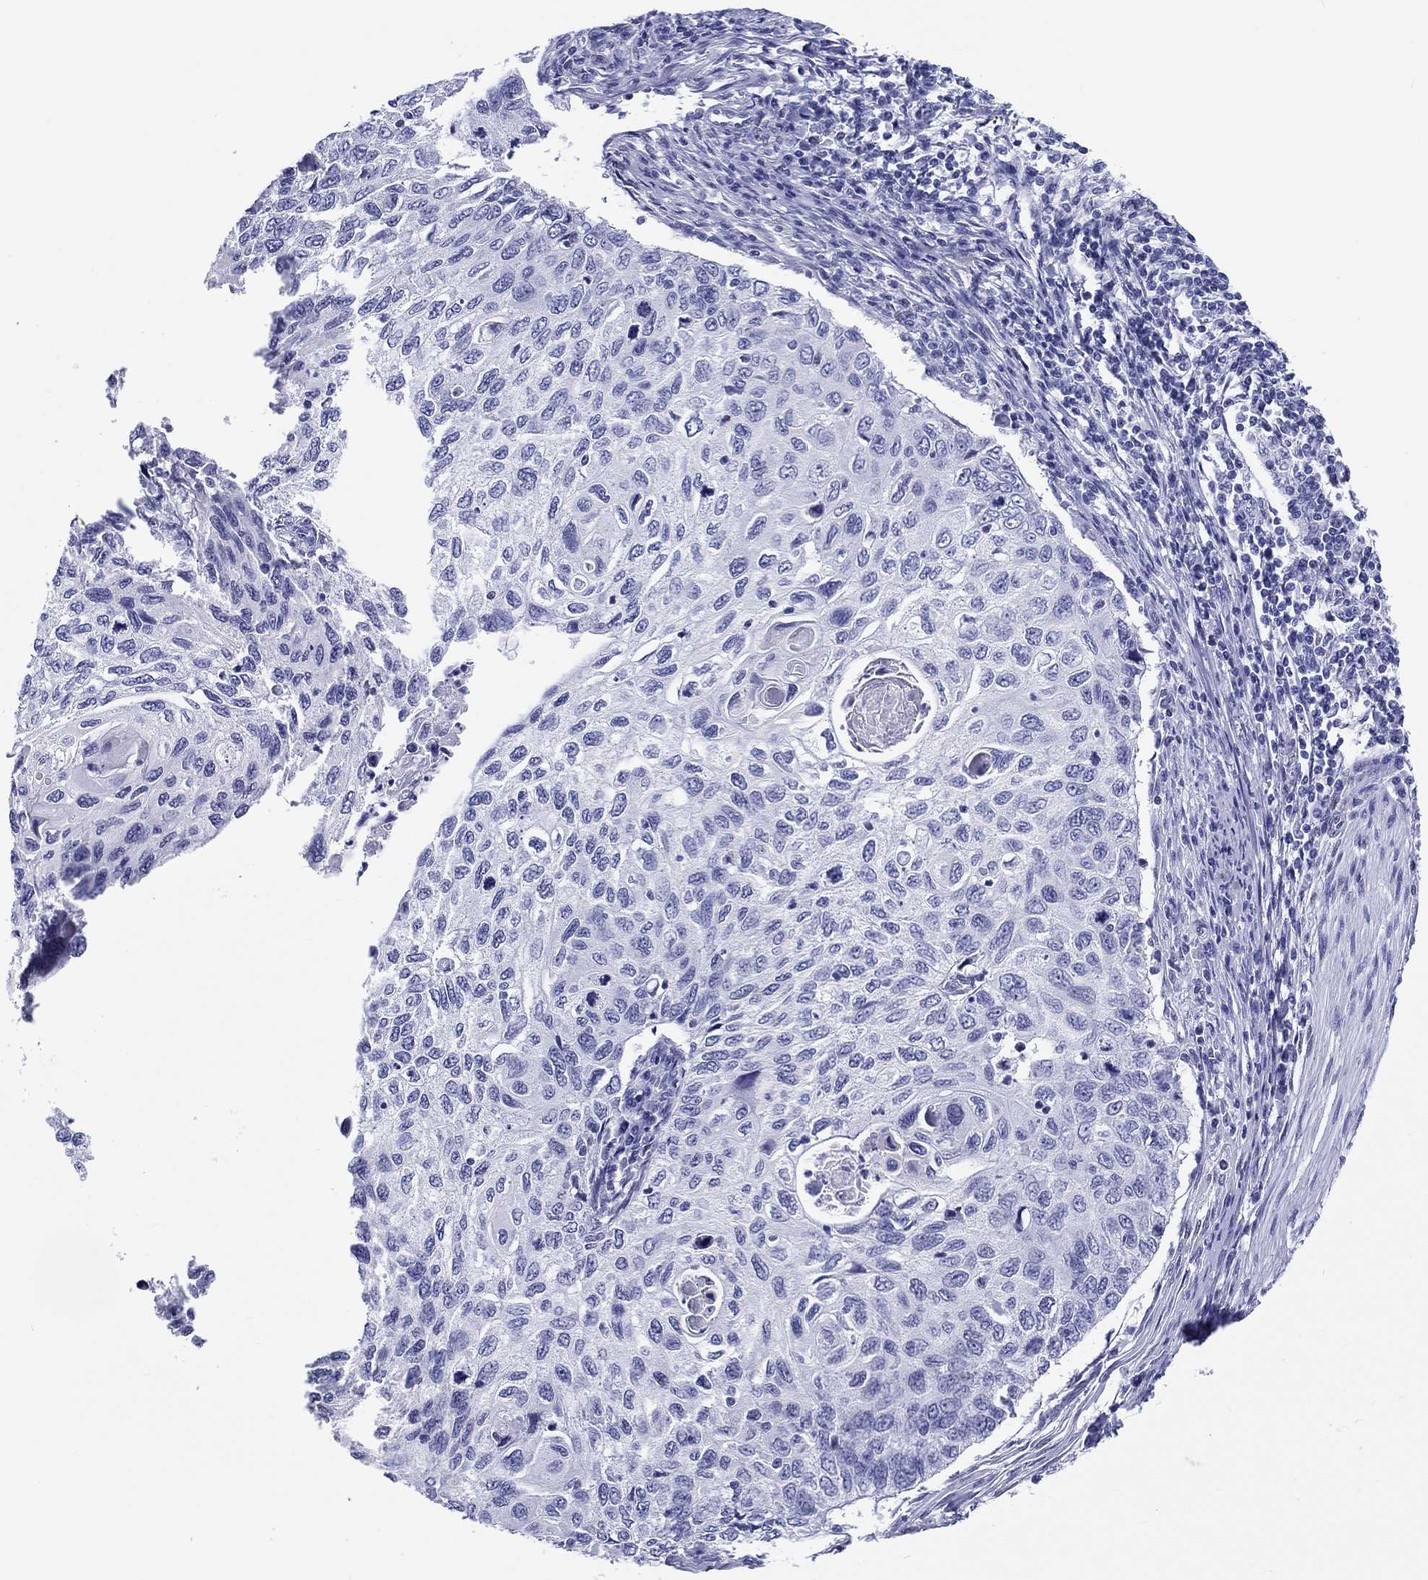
{"staining": {"intensity": "negative", "quantity": "none", "location": "none"}, "tissue": "cervical cancer", "cell_type": "Tumor cells", "image_type": "cancer", "snomed": [{"axis": "morphology", "description": "Squamous cell carcinoma, NOS"}, {"axis": "topography", "description": "Cervix"}], "caption": "Photomicrograph shows no significant protein expression in tumor cells of cervical squamous cell carcinoma. The staining is performed using DAB (3,3'-diaminobenzidine) brown chromogen with nuclei counter-stained in using hematoxylin.", "gene": "H1-1", "patient": {"sex": "female", "age": 70}}